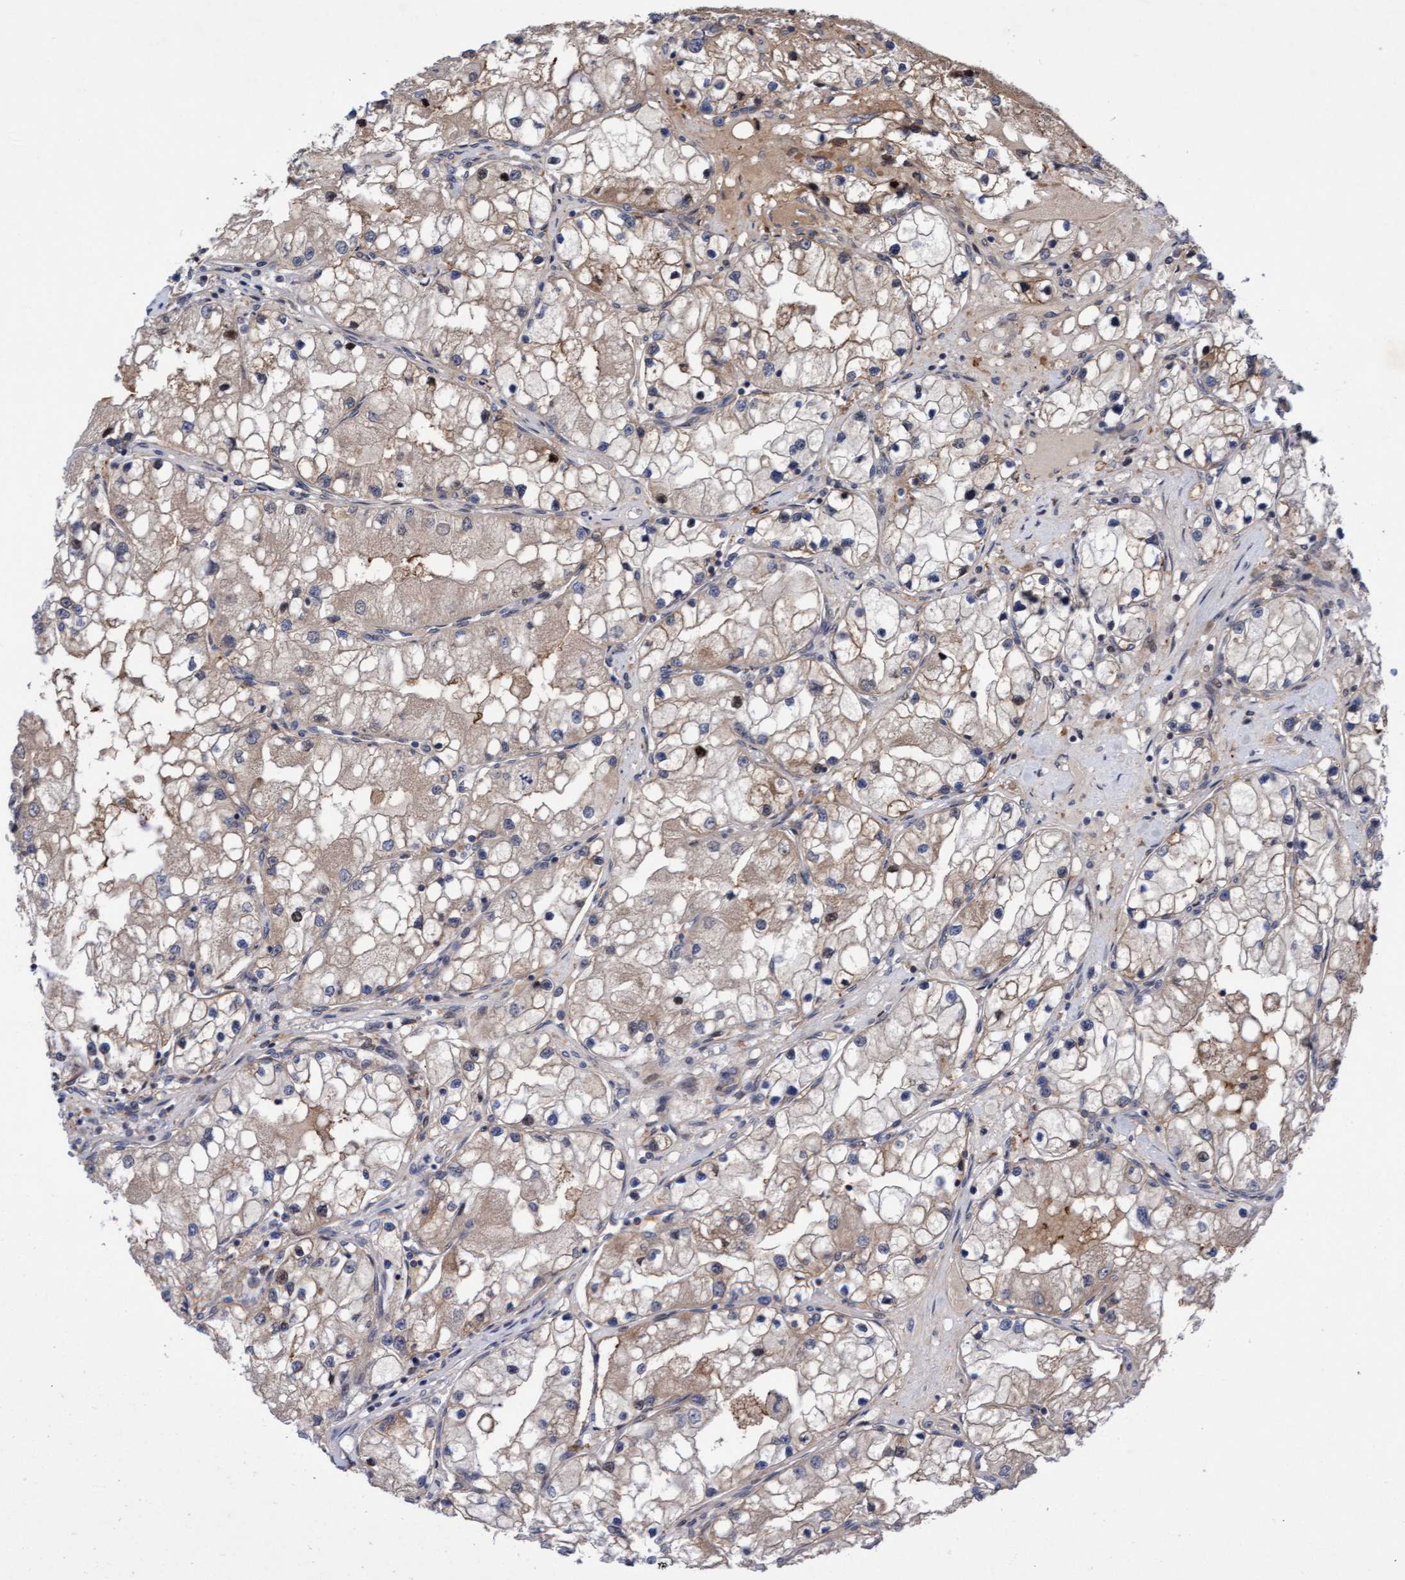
{"staining": {"intensity": "weak", "quantity": ">75%", "location": "cytoplasmic/membranous"}, "tissue": "renal cancer", "cell_type": "Tumor cells", "image_type": "cancer", "snomed": [{"axis": "morphology", "description": "Adenocarcinoma, NOS"}, {"axis": "topography", "description": "Kidney"}], "caption": "The immunohistochemical stain labels weak cytoplasmic/membranous expression in tumor cells of renal cancer tissue.", "gene": "TANC2", "patient": {"sex": "male", "age": 68}}